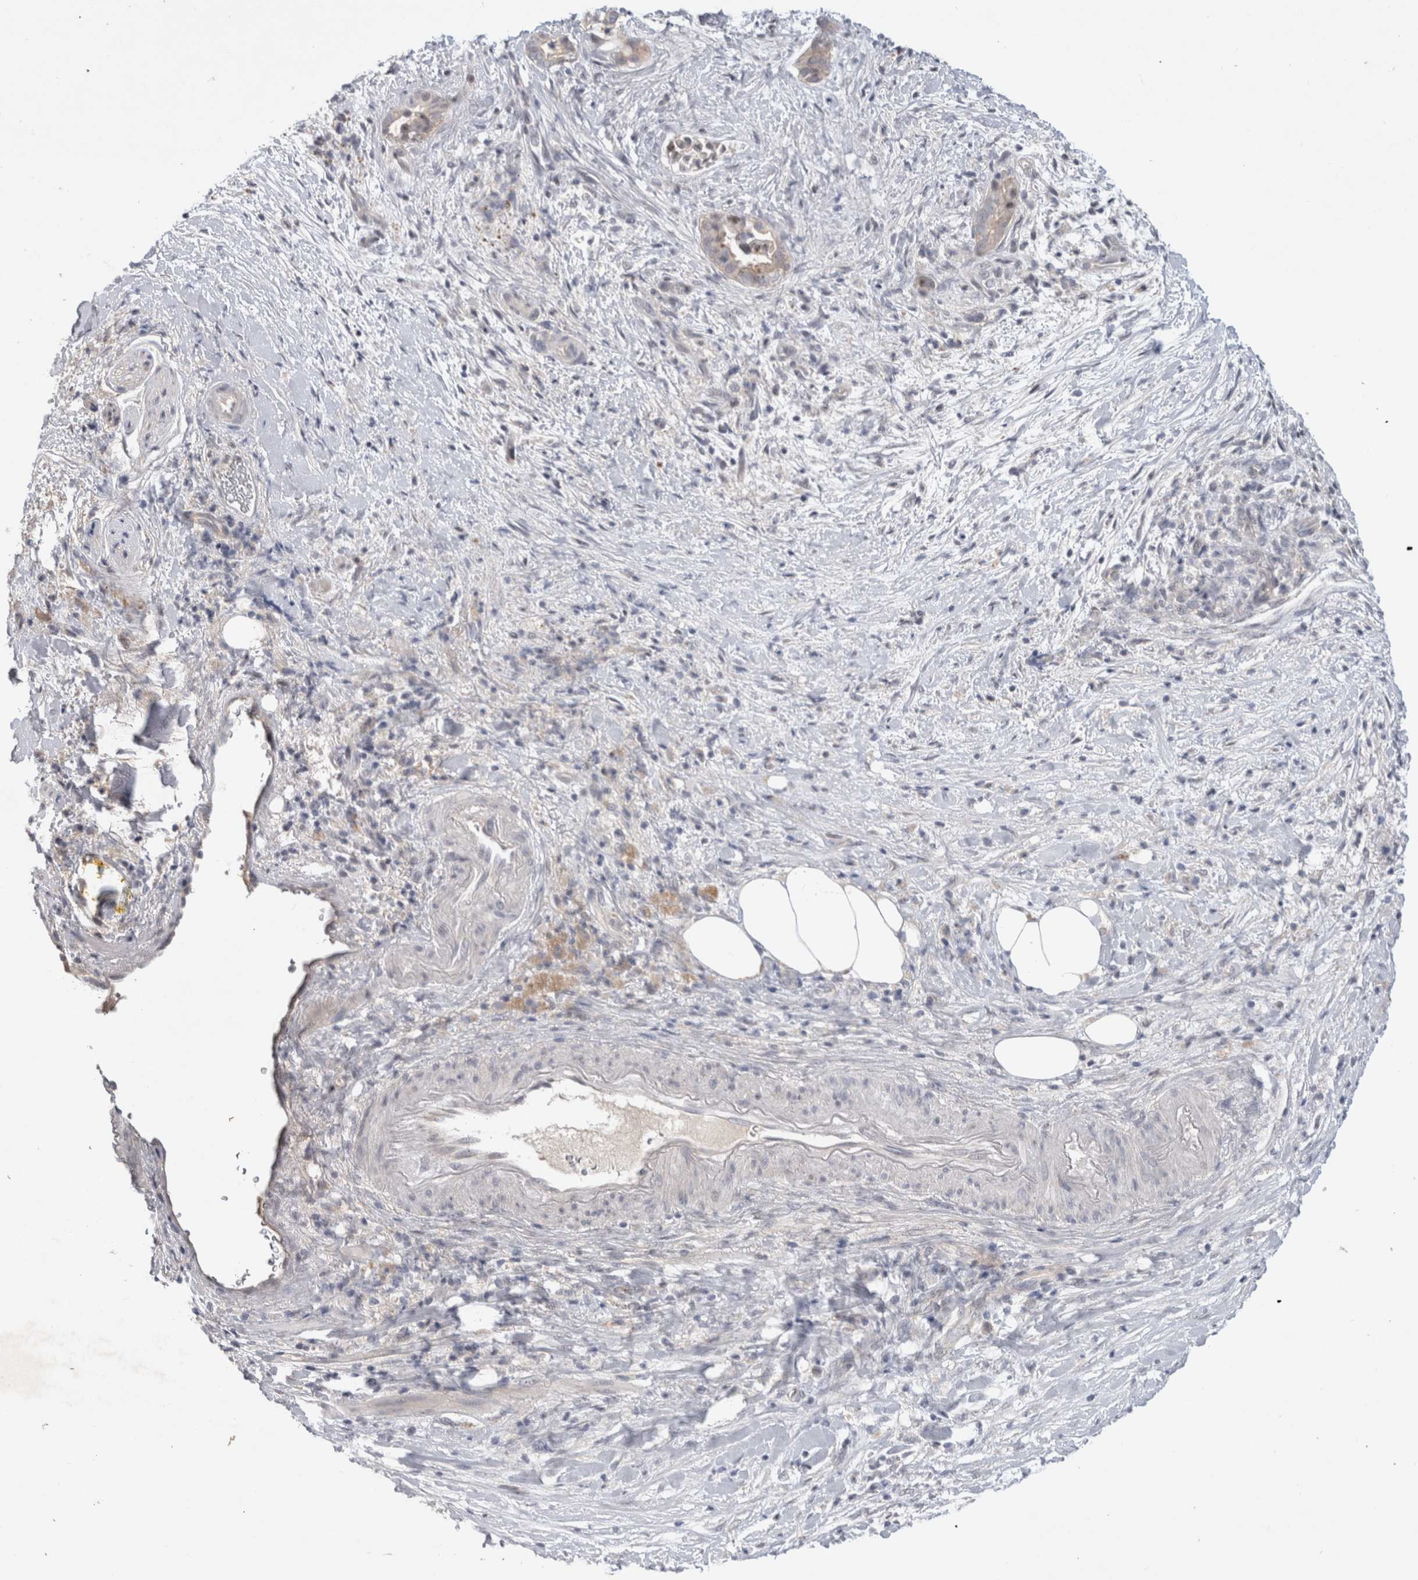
{"staining": {"intensity": "weak", "quantity": "25%-75%", "location": "cytoplasmic/membranous"}, "tissue": "pancreatic cancer", "cell_type": "Tumor cells", "image_type": "cancer", "snomed": [{"axis": "morphology", "description": "Adenocarcinoma, NOS"}, {"axis": "topography", "description": "Pancreas"}], "caption": "A brown stain shows weak cytoplasmic/membranous expression of a protein in human pancreatic cancer (adenocarcinoma) tumor cells.", "gene": "CERS3", "patient": {"sex": "male", "age": 58}}